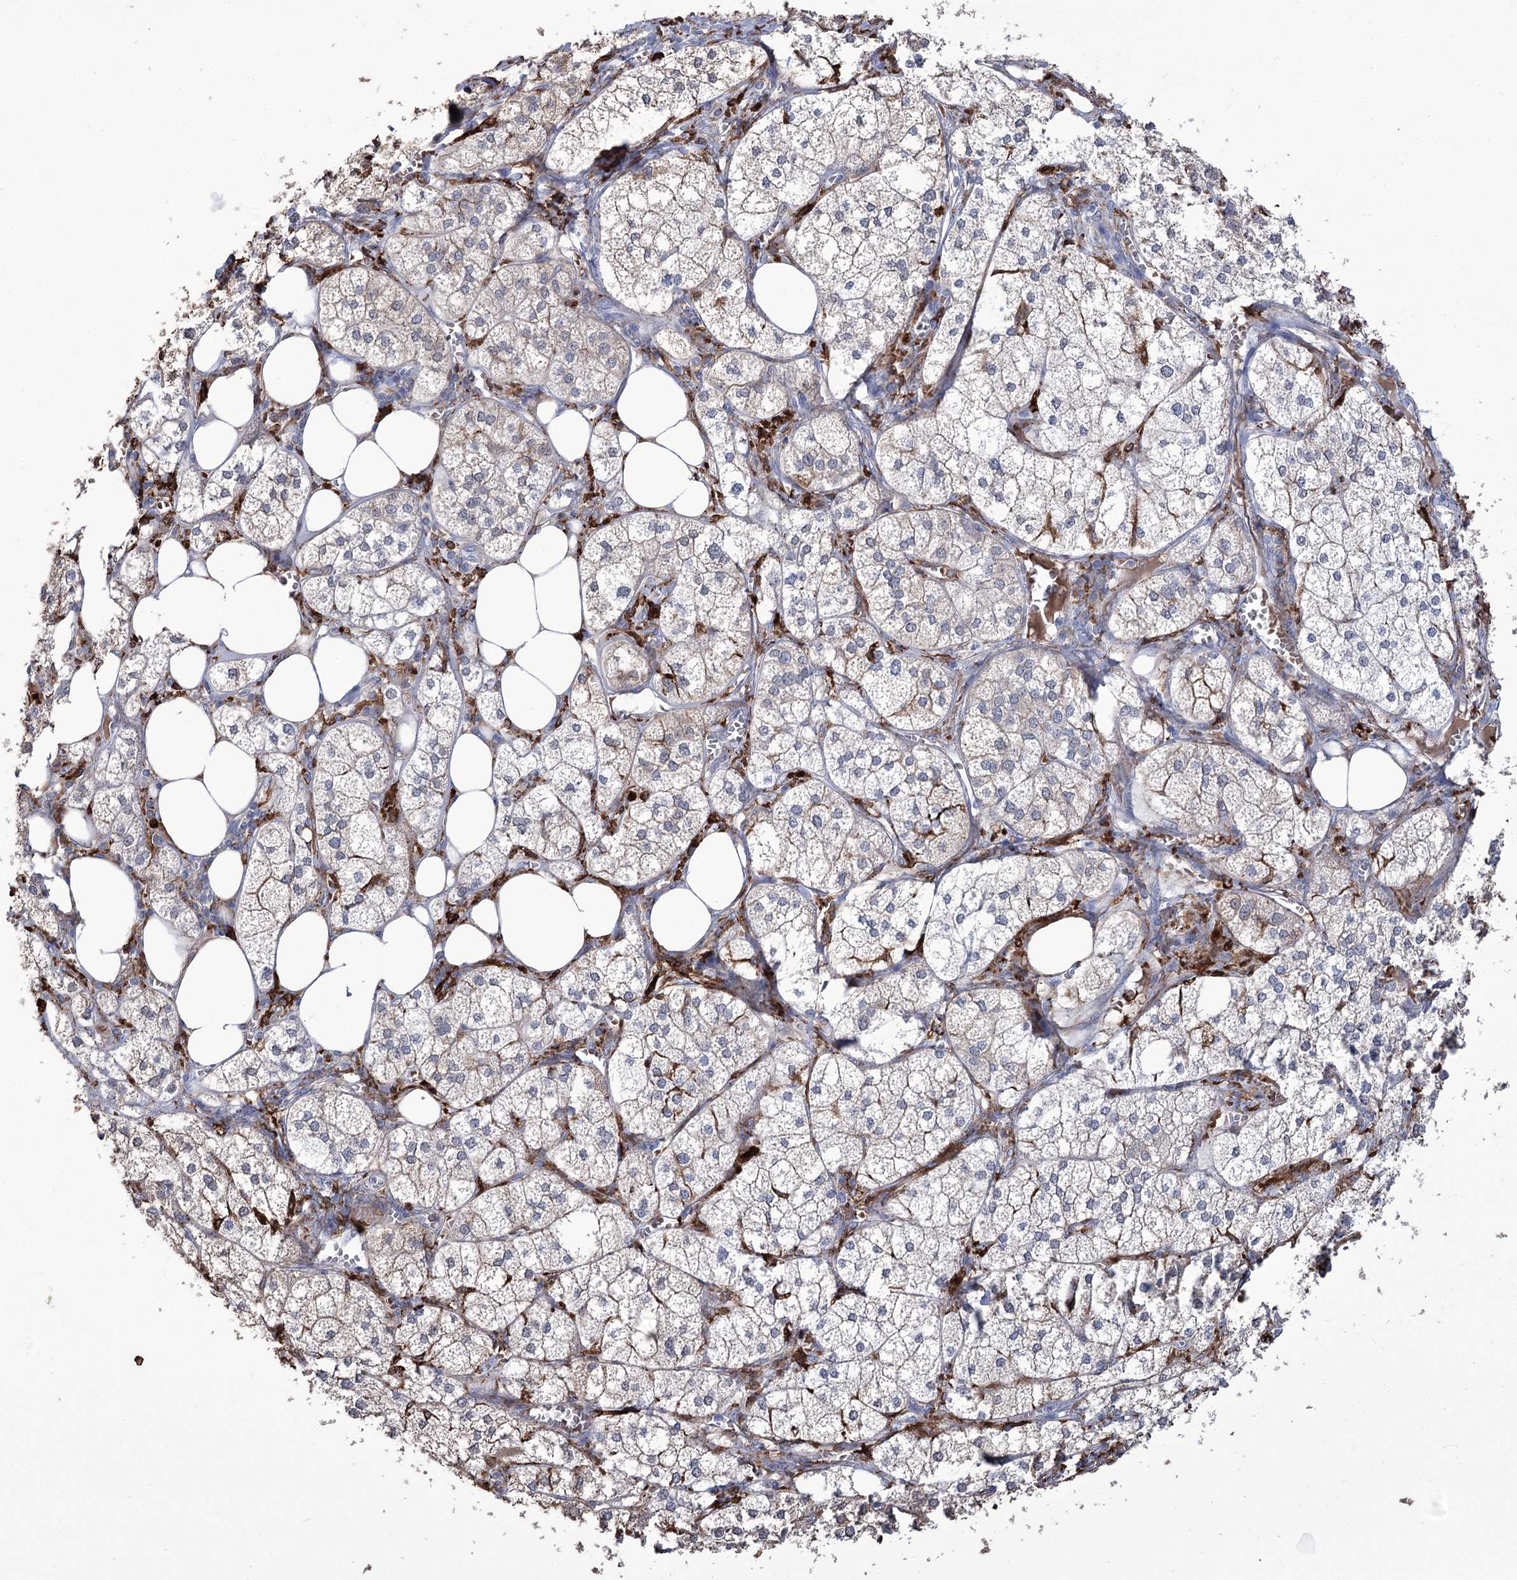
{"staining": {"intensity": "moderate", "quantity": "<25%", "location": "cytoplasmic/membranous"}, "tissue": "adrenal gland", "cell_type": "Glandular cells", "image_type": "normal", "snomed": [{"axis": "morphology", "description": "Normal tissue, NOS"}, {"axis": "topography", "description": "Adrenal gland"}], "caption": "The micrograph shows staining of unremarkable adrenal gland, revealing moderate cytoplasmic/membranous protein staining (brown color) within glandular cells.", "gene": "ZNF622", "patient": {"sex": "female", "age": 61}}